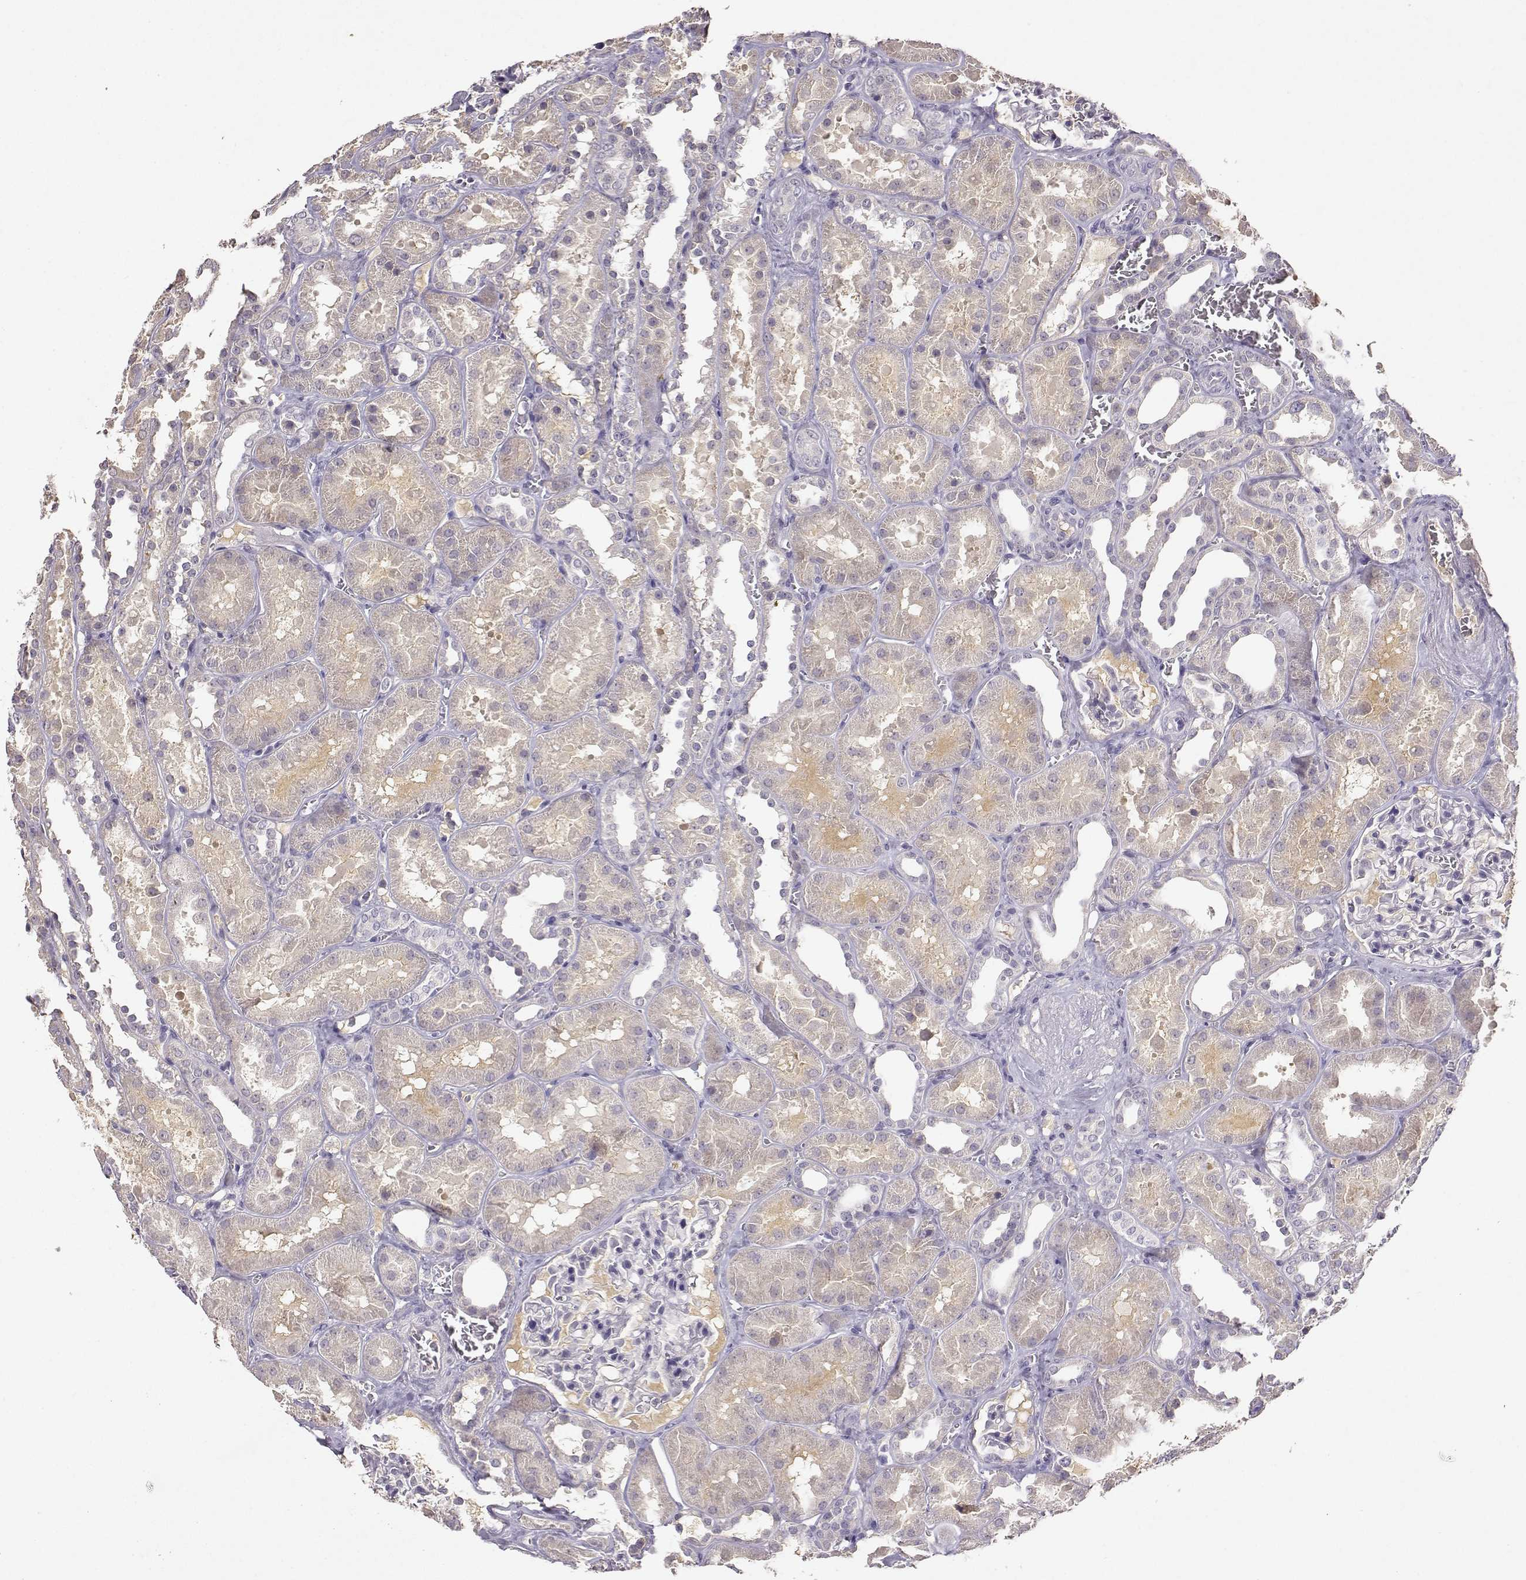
{"staining": {"intensity": "negative", "quantity": "none", "location": "none"}, "tissue": "kidney", "cell_type": "Cells in glomeruli", "image_type": "normal", "snomed": [{"axis": "morphology", "description": "Normal tissue, NOS"}, {"axis": "topography", "description": "Kidney"}], "caption": "Protein analysis of benign kidney demonstrates no significant expression in cells in glomeruli.", "gene": "TACR1", "patient": {"sex": "female", "age": 41}}